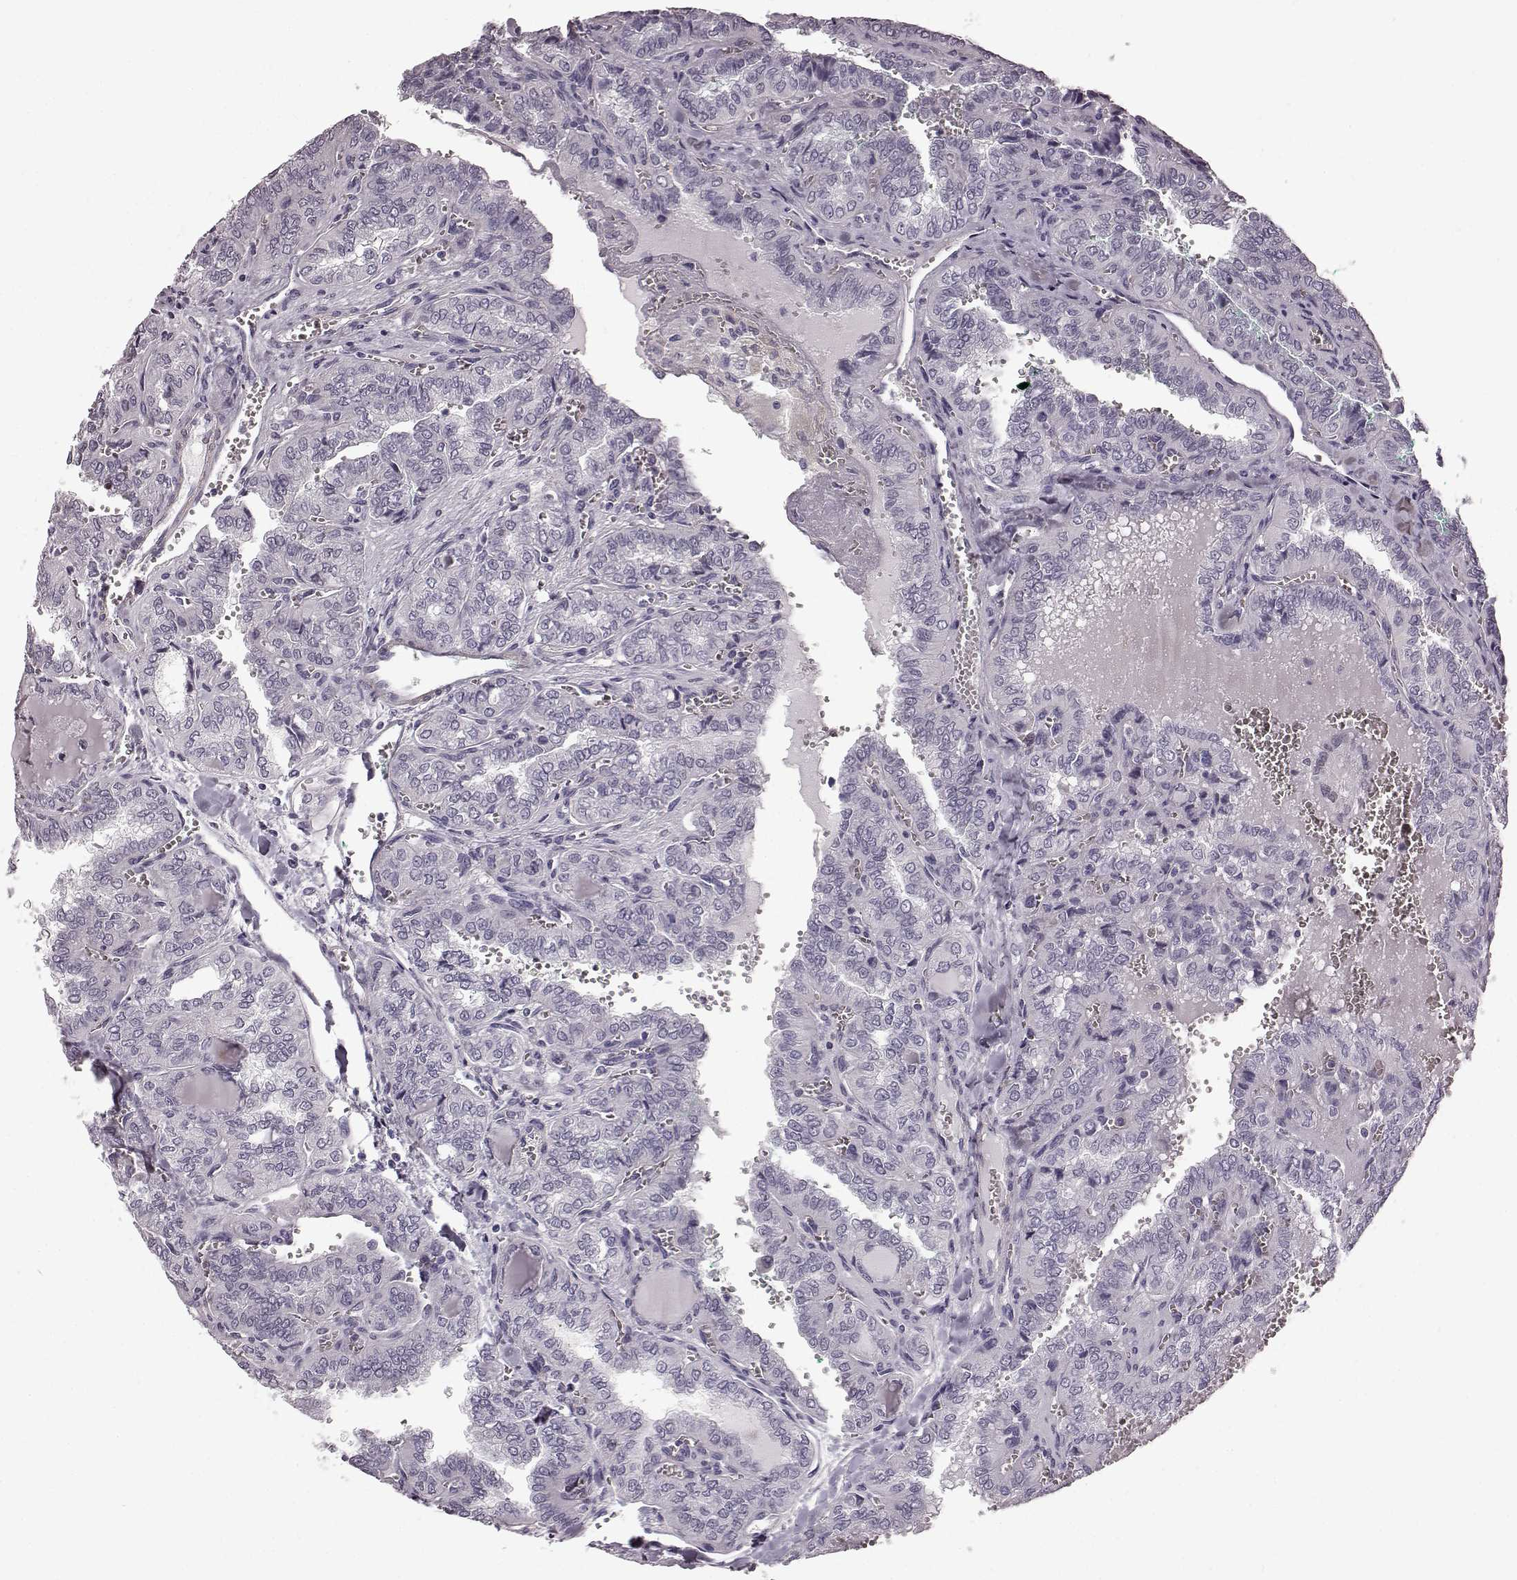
{"staining": {"intensity": "negative", "quantity": "none", "location": "none"}, "tissue": "thyroid cancer", "cell_type": "Tumor cells", "image_type": "cancer", "snomed": [{"axis": "morphology", "description": "Papillary adenocarcinoma, NOS"}, {"axis": "topography", "description": "Thyroid gland"}], "caption": "A high-resolution histopathology image shows immunohistochemistry staining of thyroid cancer (papillary adenocarcinoma), which shows no significant positivity in tumor cells. The staining was performed using DAB to visualize the protein expression in brown, while the nuclei were stained in blue with hematoxylin (Magnification: 20x).", "gene": "SLCO3A1", "patient": {"sex": "female", "age": 41}}